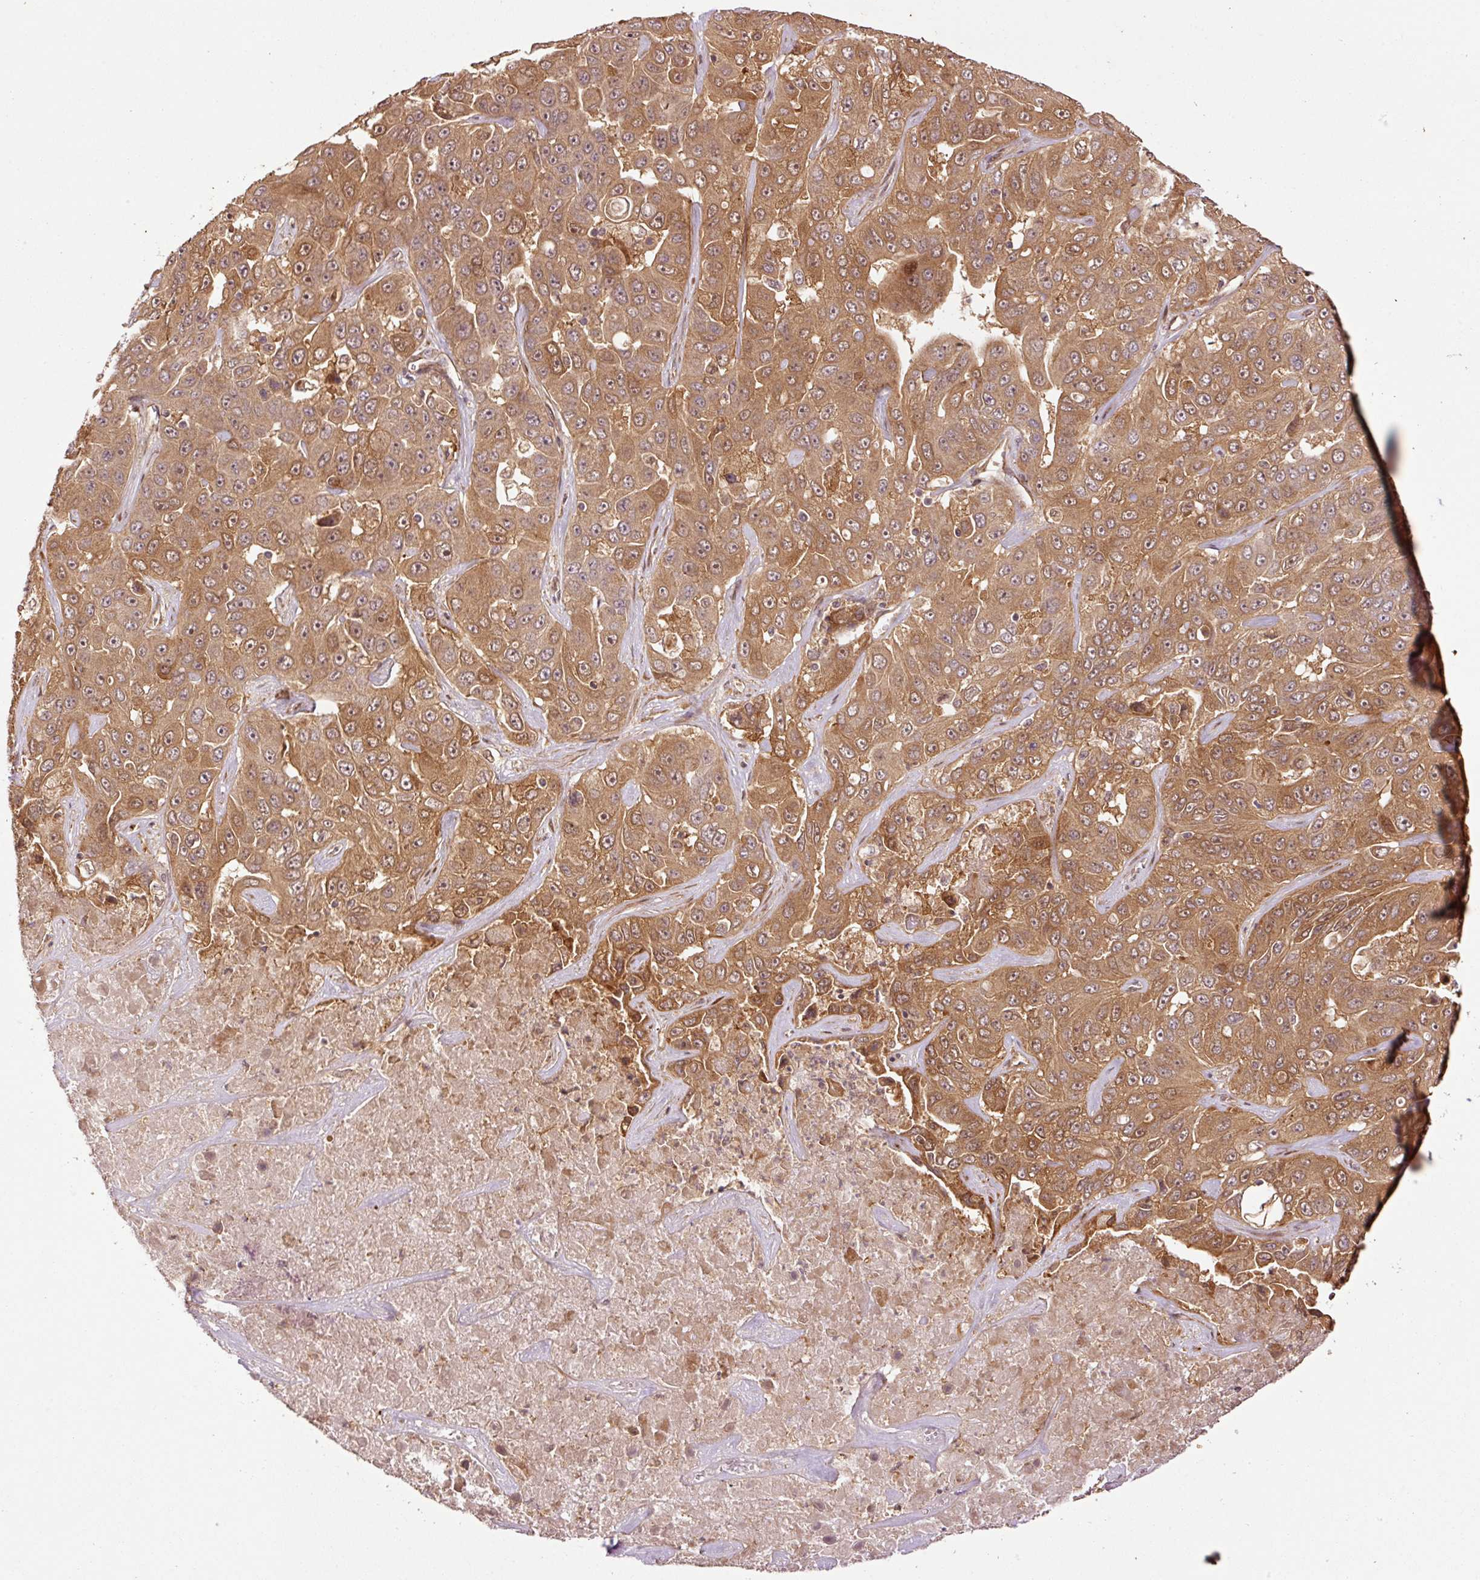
{"staining": {"intensity": "moderate", "quantity": ">75%", "location": "cytoplasmic/membranous,nuclear"}, "tissue": "liver cancer", "cell_type": "Tumor cells", "image_type": "cancer", "snomed": [{"axis": "morphology", "description": "Cholangiocarcinoma"}, {"axis": "topography", "description": "Liver"}], "caption": "This micrograph shows liver cancer stained with IHC to label a protein in brown. The cytoplasmic/membranous and nuclear of tumor cells show moderate positivity for the protein. Nuclei are counter-stained blue.", "gene": "OXER1", "patient": {"sex": "female", "age": 52}}